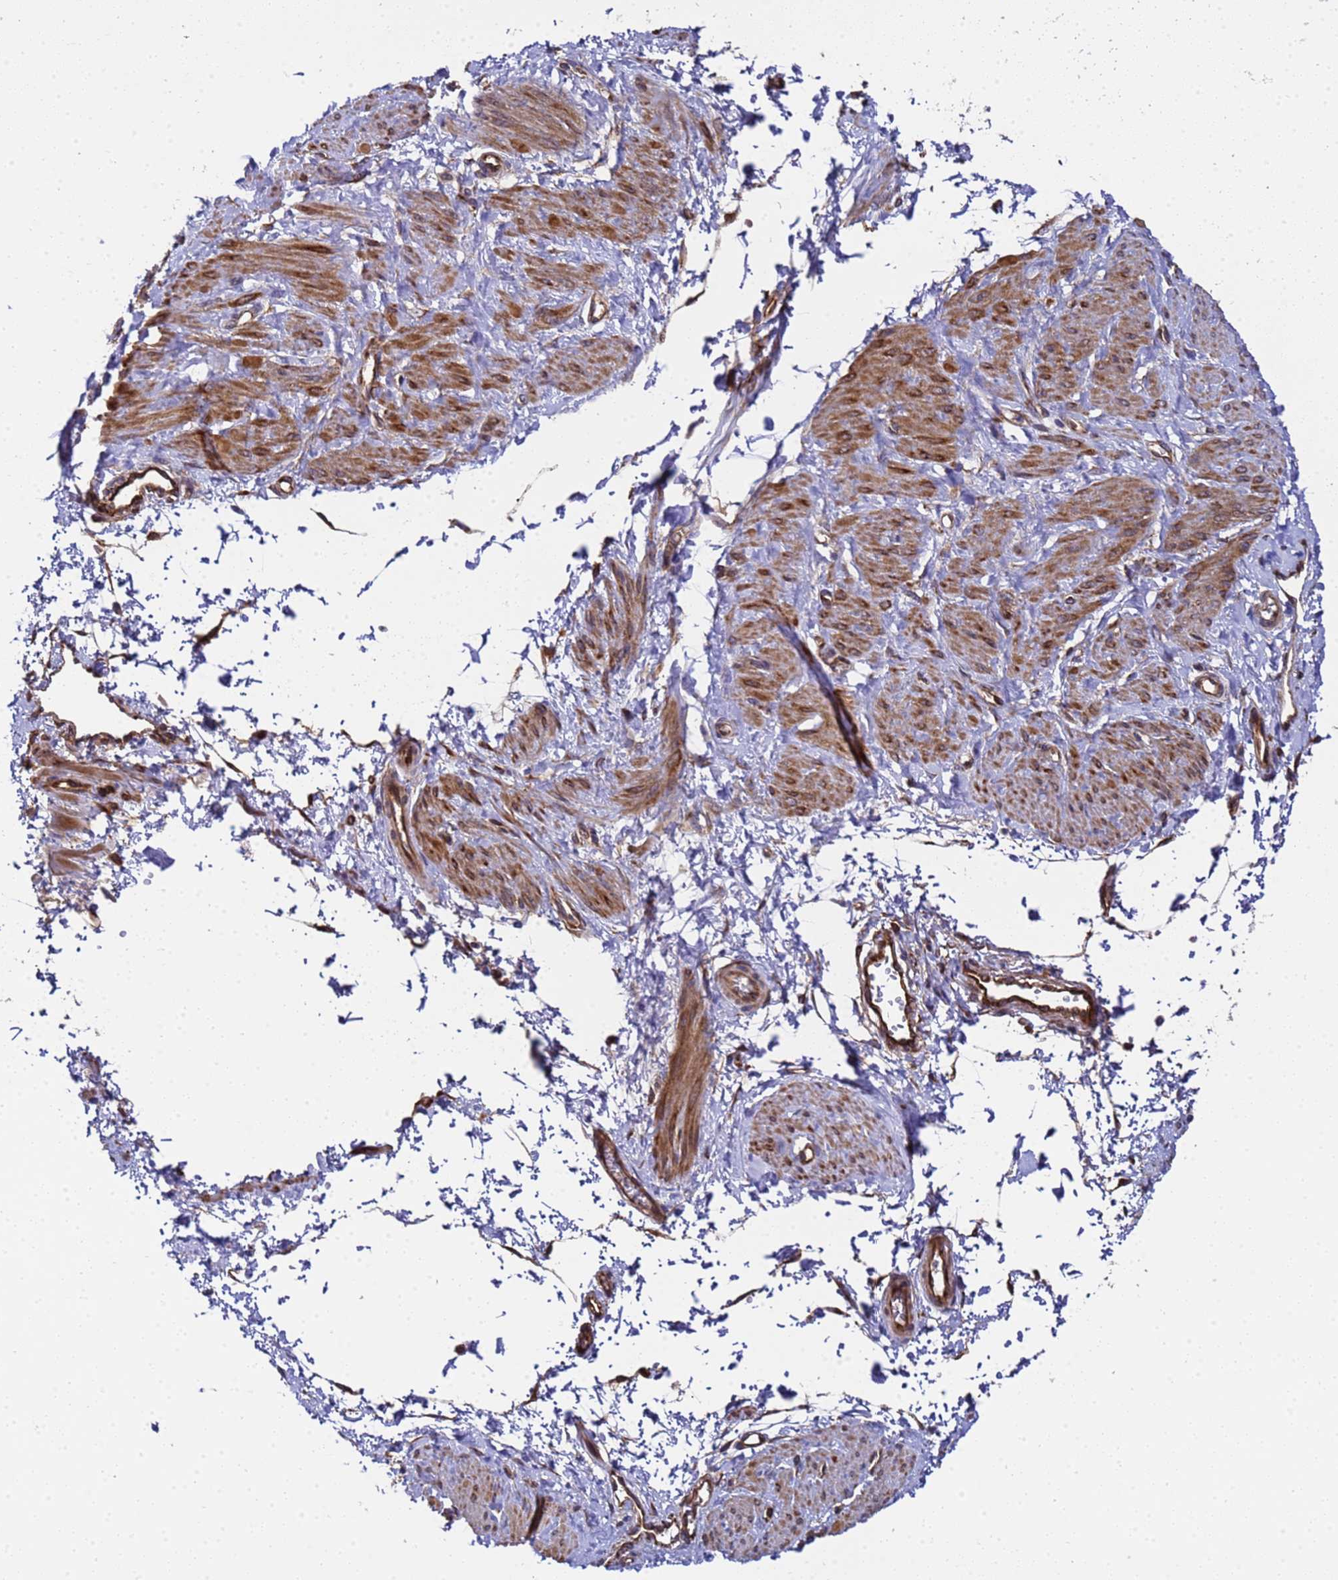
{"staining": {"intensity": "moderate", "quantity": "25%-75%", "location": "cytoplasmic/membranous"}, "tissue": "smooth muscle", "cell_type": "Smooth muscle cells", "image_type": "normal", "snomed": [{"axis": "morphology", "description": "Normal tissue, NOS"}, {"axis": "topography", "description": "Smooth muscle"}, {"axis": "topography", "description": "Uterus"}], "caption": "The image shows staining of benign smooth muscle, revealing moderate cytoplasmic/membranous protein expression (brown color) within smooth muscle cells. The staining was performed using DAB to visualize the protein expression in brown, while the nuclei were stained in blue with hematoxylin (Magnification: 20x).", "gene": "MOCS1", "patient": {"sex": "female", "age": 39}}